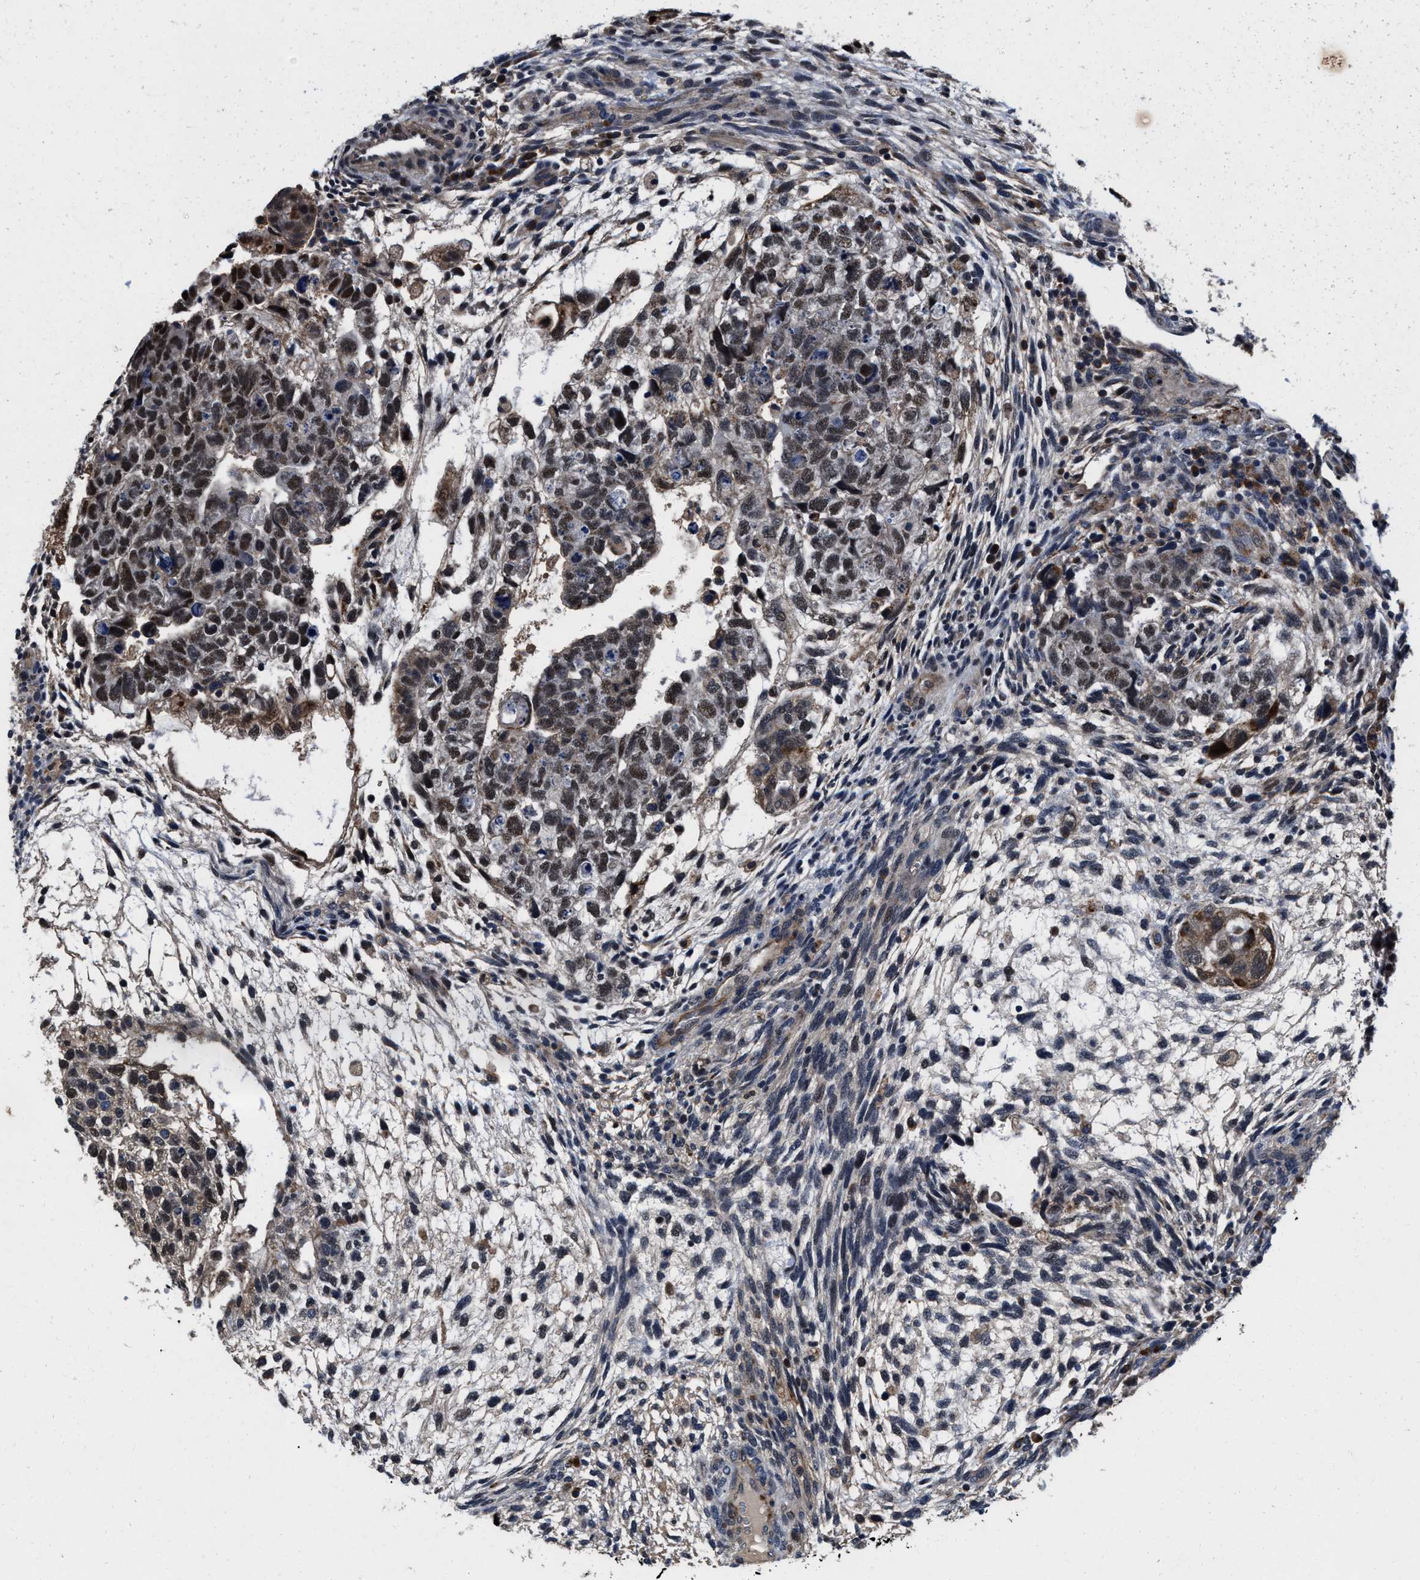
{"staining": {"intensity": "moderate", "quantity": "25%-75%", "location": "nuclear"}, "tissue": "testis cancer", "cell_type": "Tumor cells", "image_type": "cancer", "snomed": [{"axis": "morphology", "description": "Carcinoma, Embryonal, NOS"}, {"axis": "topography", "description": "Testis"}], "caption": "Protein expression analysis of testis cancer (embryonal carcinoma) demonstrates moderate nuclear expression in approximately 25%-75% of tumor cells.", "gene": "SLC12A2", "patient": {"sex": "male", "age": 36}}